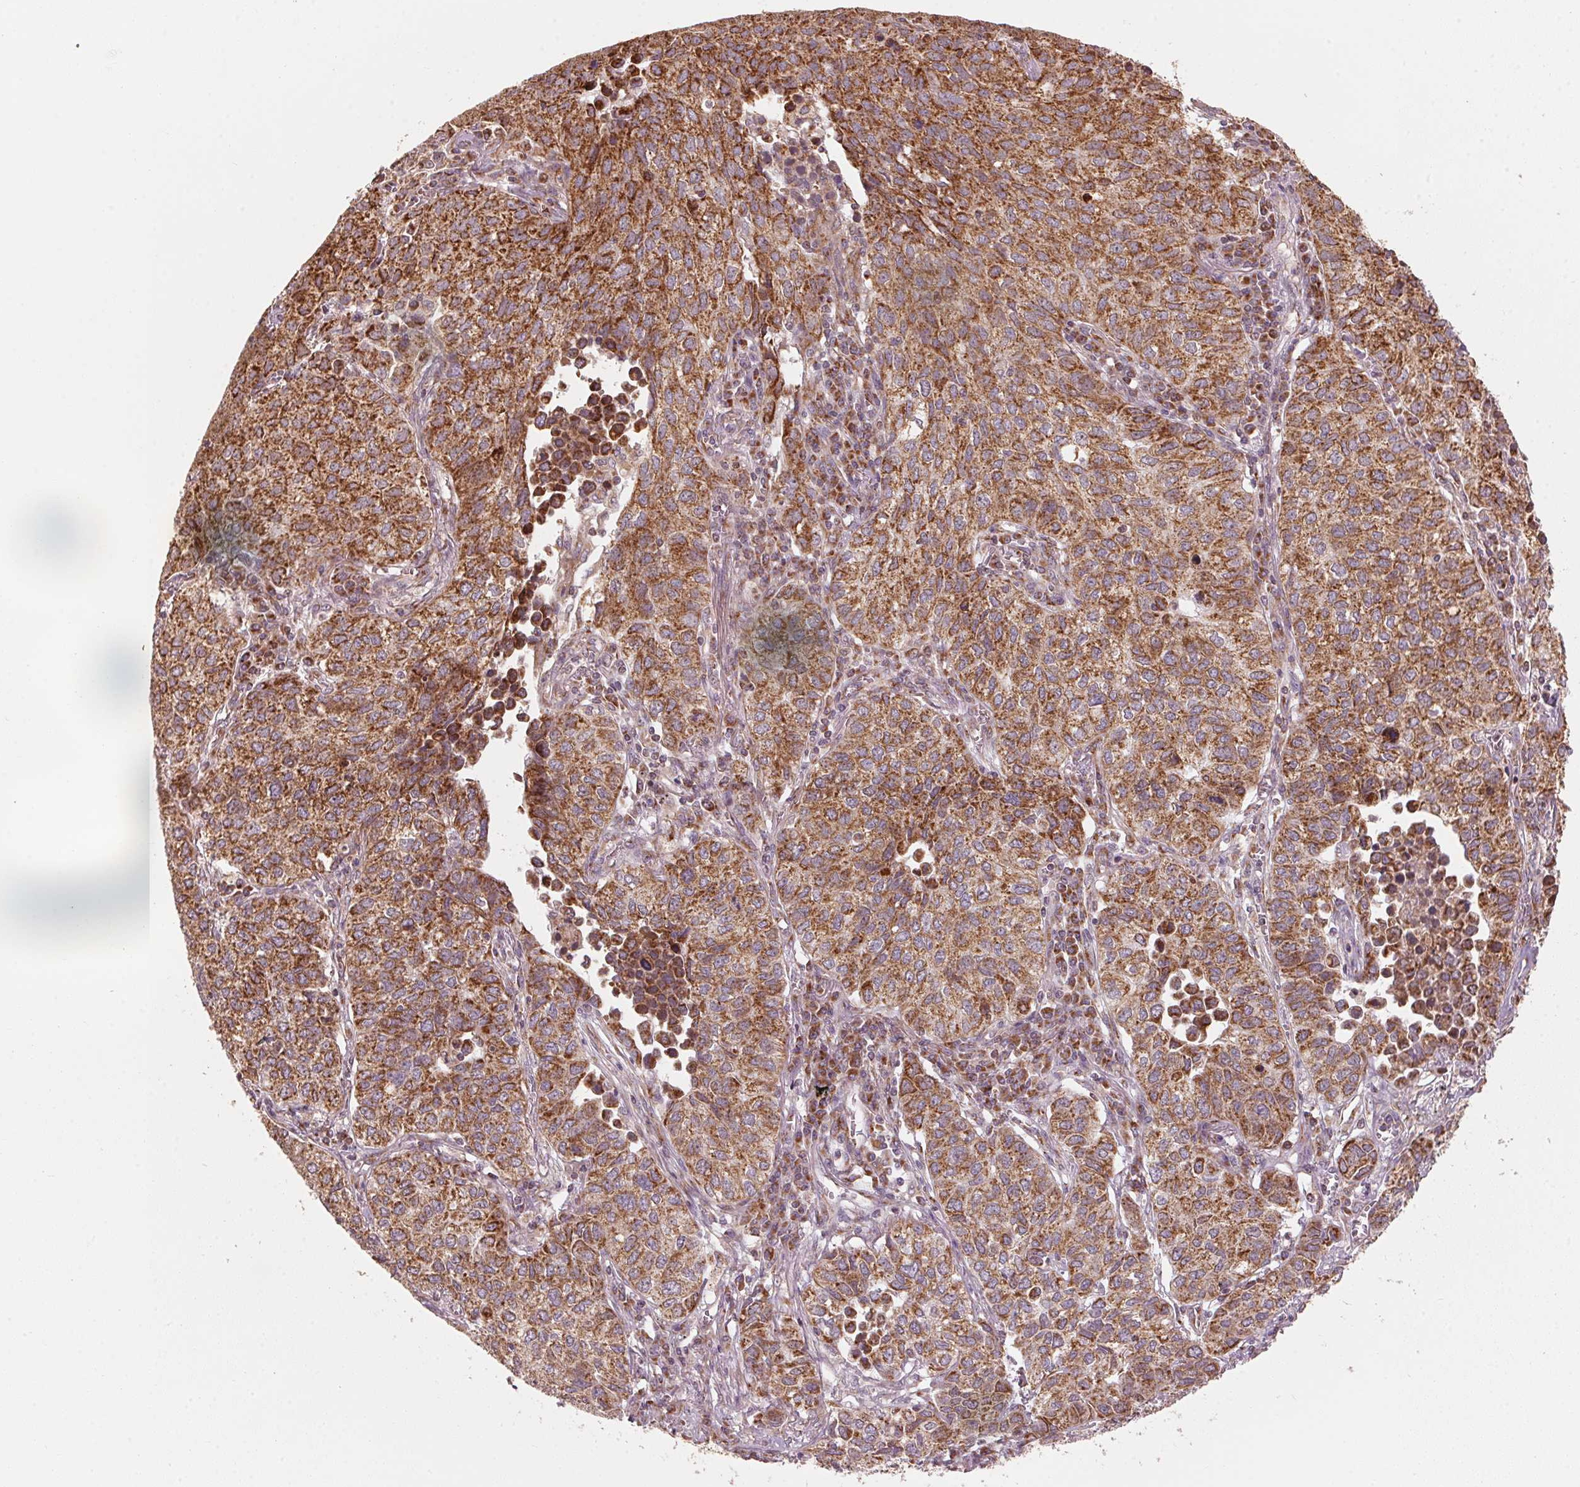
{"staining": {"intensity": "strong", "quantity": ">75%", "location": "cytoplasmic/membranous"}, "tissue": "lung cancer", "cell_type": "Tumor cells", "image_type": "cancer", "snomed": [{"axis": "morphology", "description": "Adenocarcinoma, NOS"}, {"axis": "topography", "description": "Lung"}], "caption": "Human lung adenocarcinoma stained for a protein (brown) demonstrates strong cytoplasmic/membranous positive positivity in about >75% of tumor cells.", "gene": "TOMM70", "patient": {"sex": "female", "age": 50}}